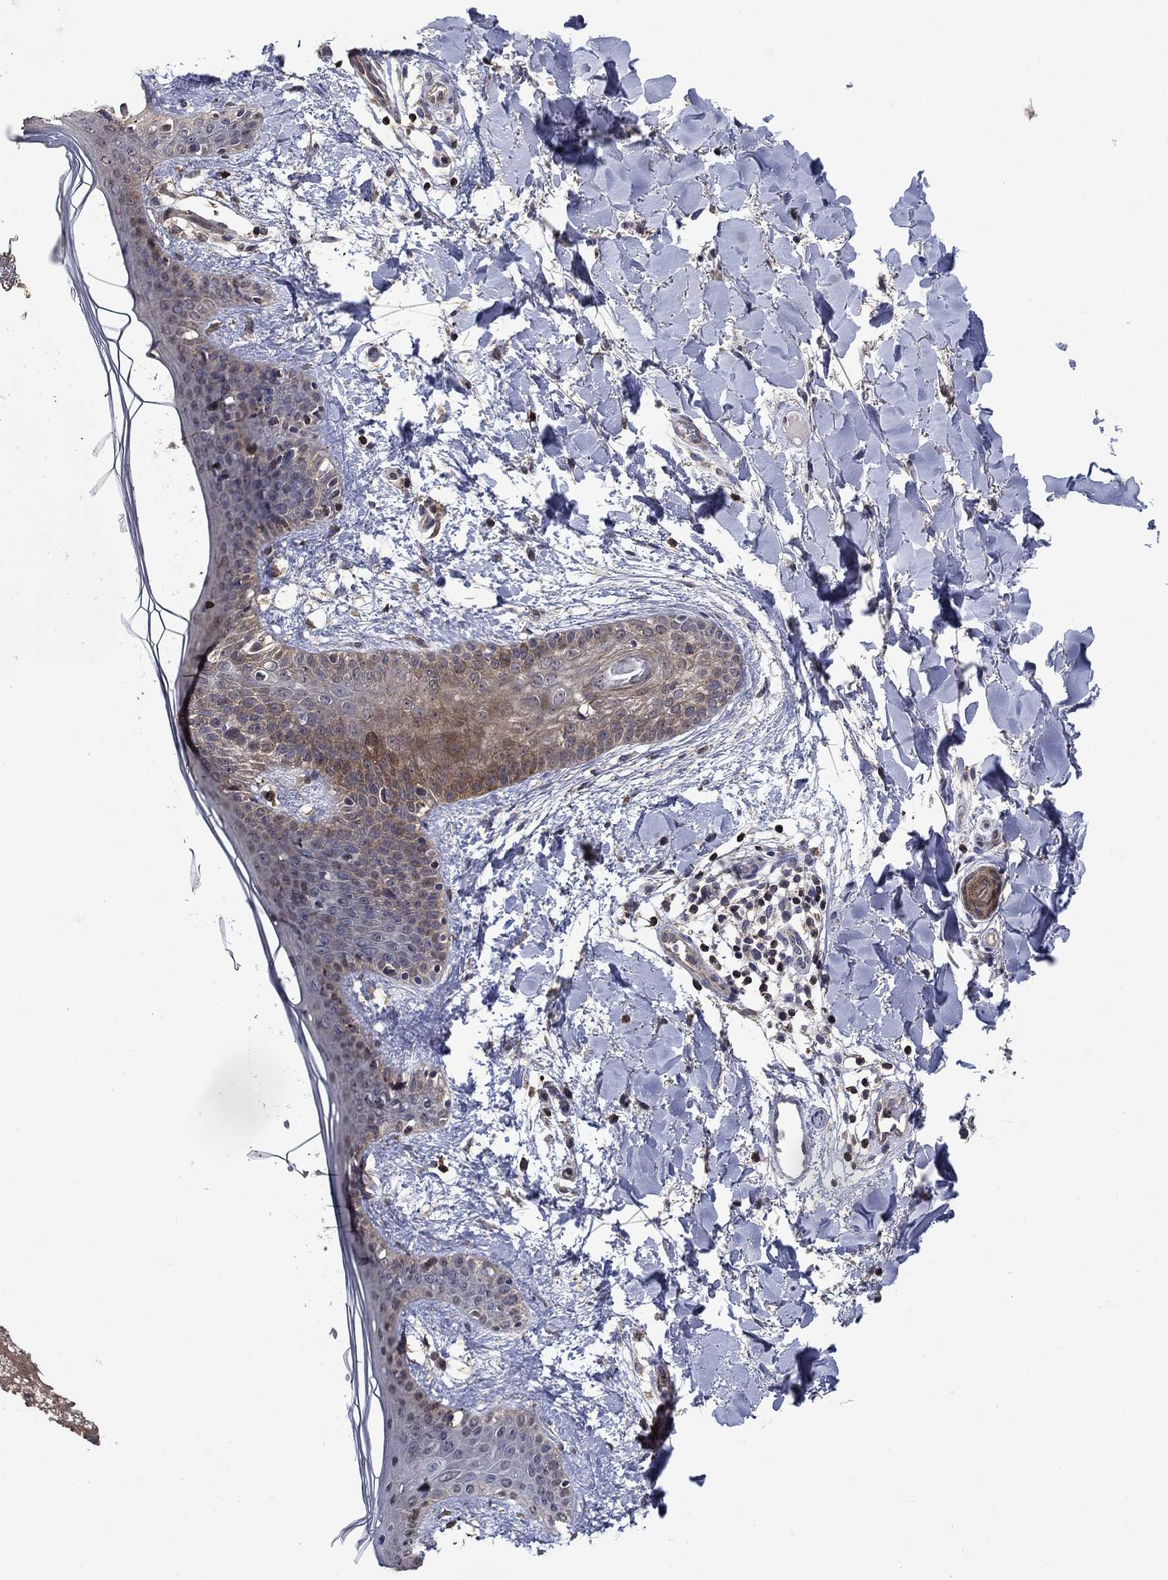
{"staining": {"intensity": "negative", "quantity": "none", "location": "none"}, "tissue": "skin", "cell_type": "Fibroblasts", "image_type": "normal", "snomed": [{"axis": "morphology", "description": "Normal tissue, NOS"}, {"axis": "topography", "description": "Skin"}], "caption": "The micrograph shows no significant expression in fibroblasts of skin. Nuclei are stained in blue.", "gene": "DVL1", "patient": {"sex": "female", "age": 34}}